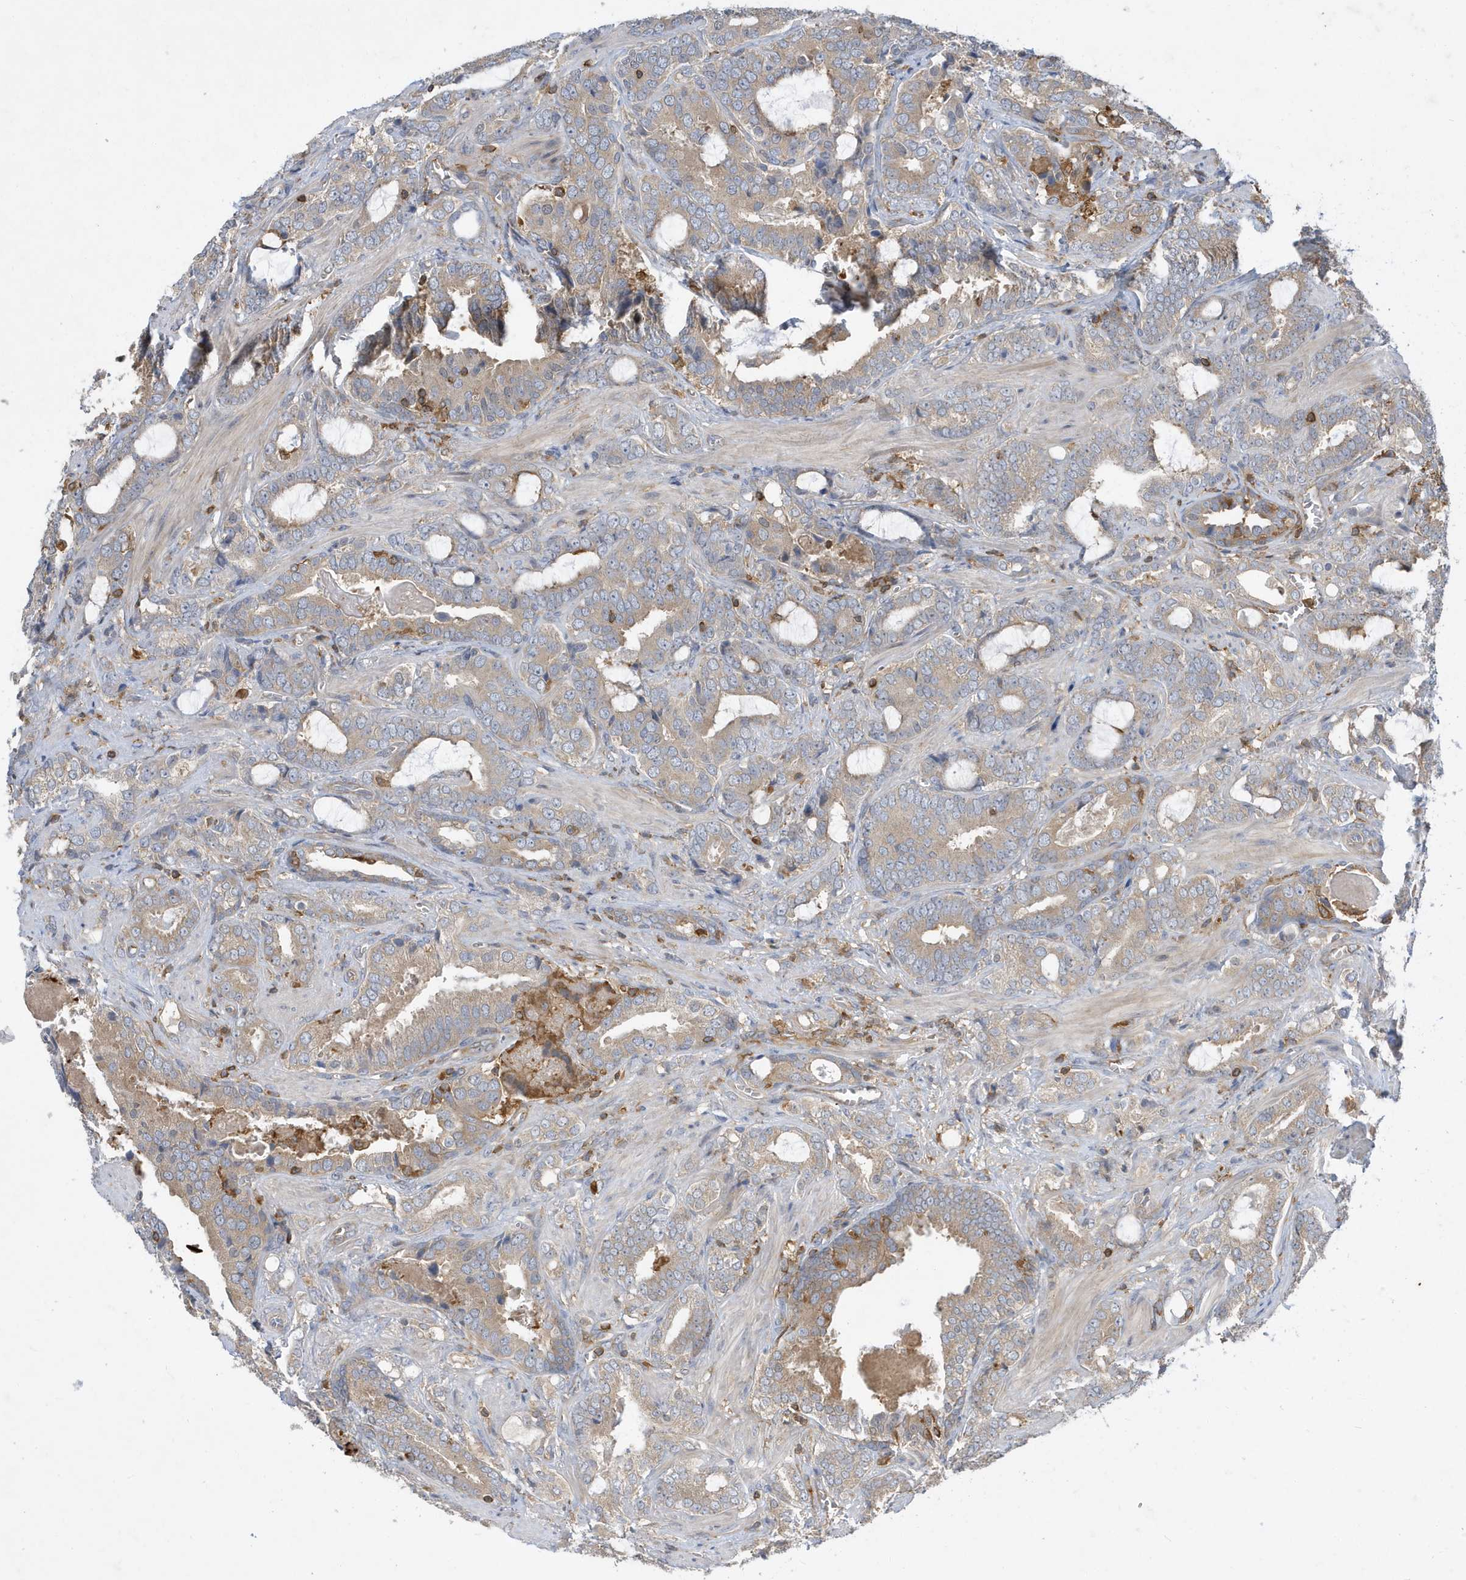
{"staining": {"intensity": "weak", "quantity": ">75%", "location": "cytoplasmic/membranous"}, "tissue": "prostate cancer", "cell_type": "Tumor cells", "image_type": "cancer", "snomed": [{"axis": "morphology", "description": "Adenocarcinoma, High grade"}, {"axis": "topography", "description": "Prostate and seminal vesicle, NOS"}], "caption": "The histopathology image exhibits staining of adenocarcinoma (high-grade) (prostate), revealing weak cytoplasmic/membranous protein staining (brown color) within tumor cells.", "gene": "LAPTM4A", "patient": {"sex": "male", "age": 67}}